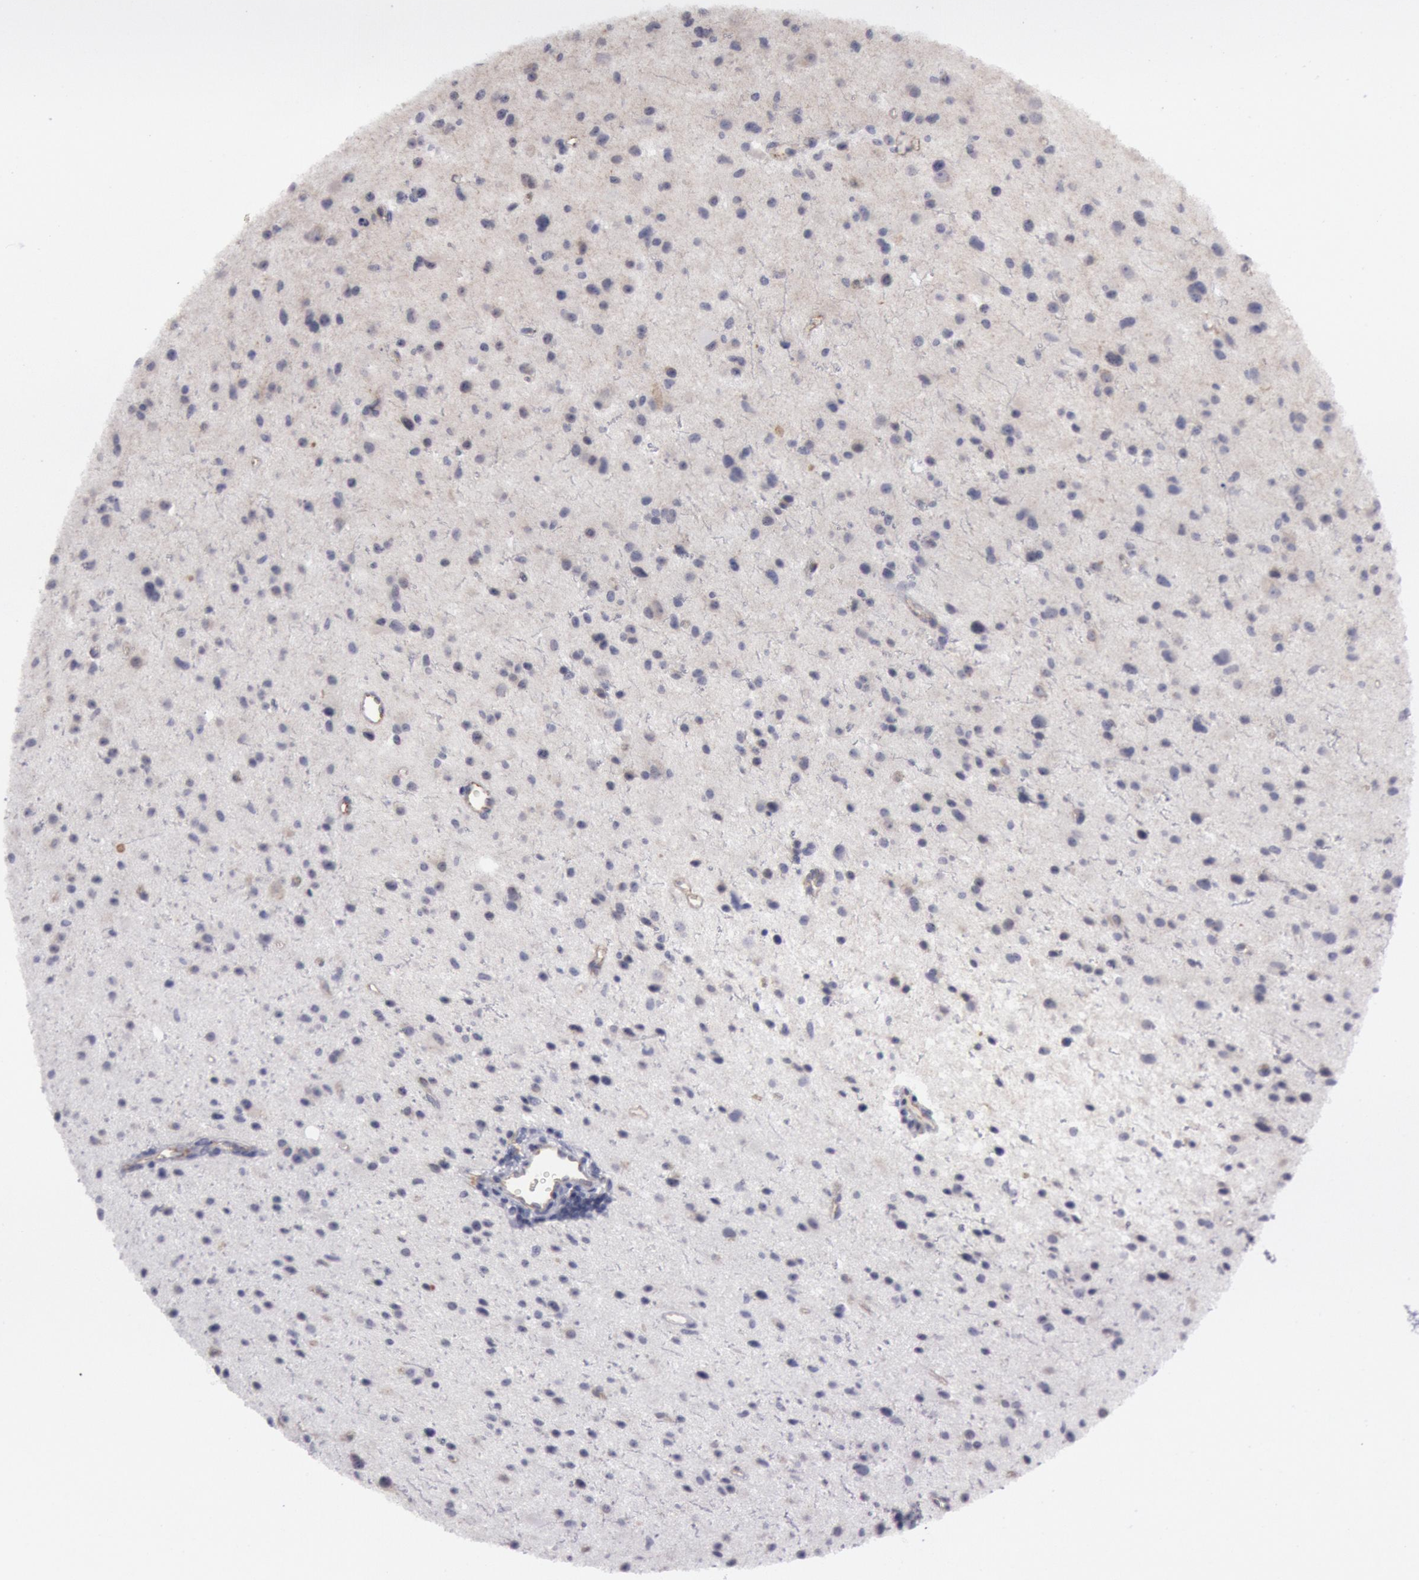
{"staining": {"intensity": "negative", "quantity": "none", "location": "none"}, "tissue": "glioma", "cell_type": "Tumor cells", "image_type": "cancer", "snomed": [{"axis": "morphology", "description": "Glioma, malignant, Low grade"}, {"axis": "topography", "description": "Brain"}], "caption": "Immunohistochemistry (IHC) of malignant glioma (low-grade) reveals no staining in tumor cells. The staining was performed using DAB to visualize the protein expression in brown, while the nuclei were stained in blue with hematoxylin (Magnification: 20x).", "gene": "JOSD1", "patient": {"sex": "female", "age": 46}}